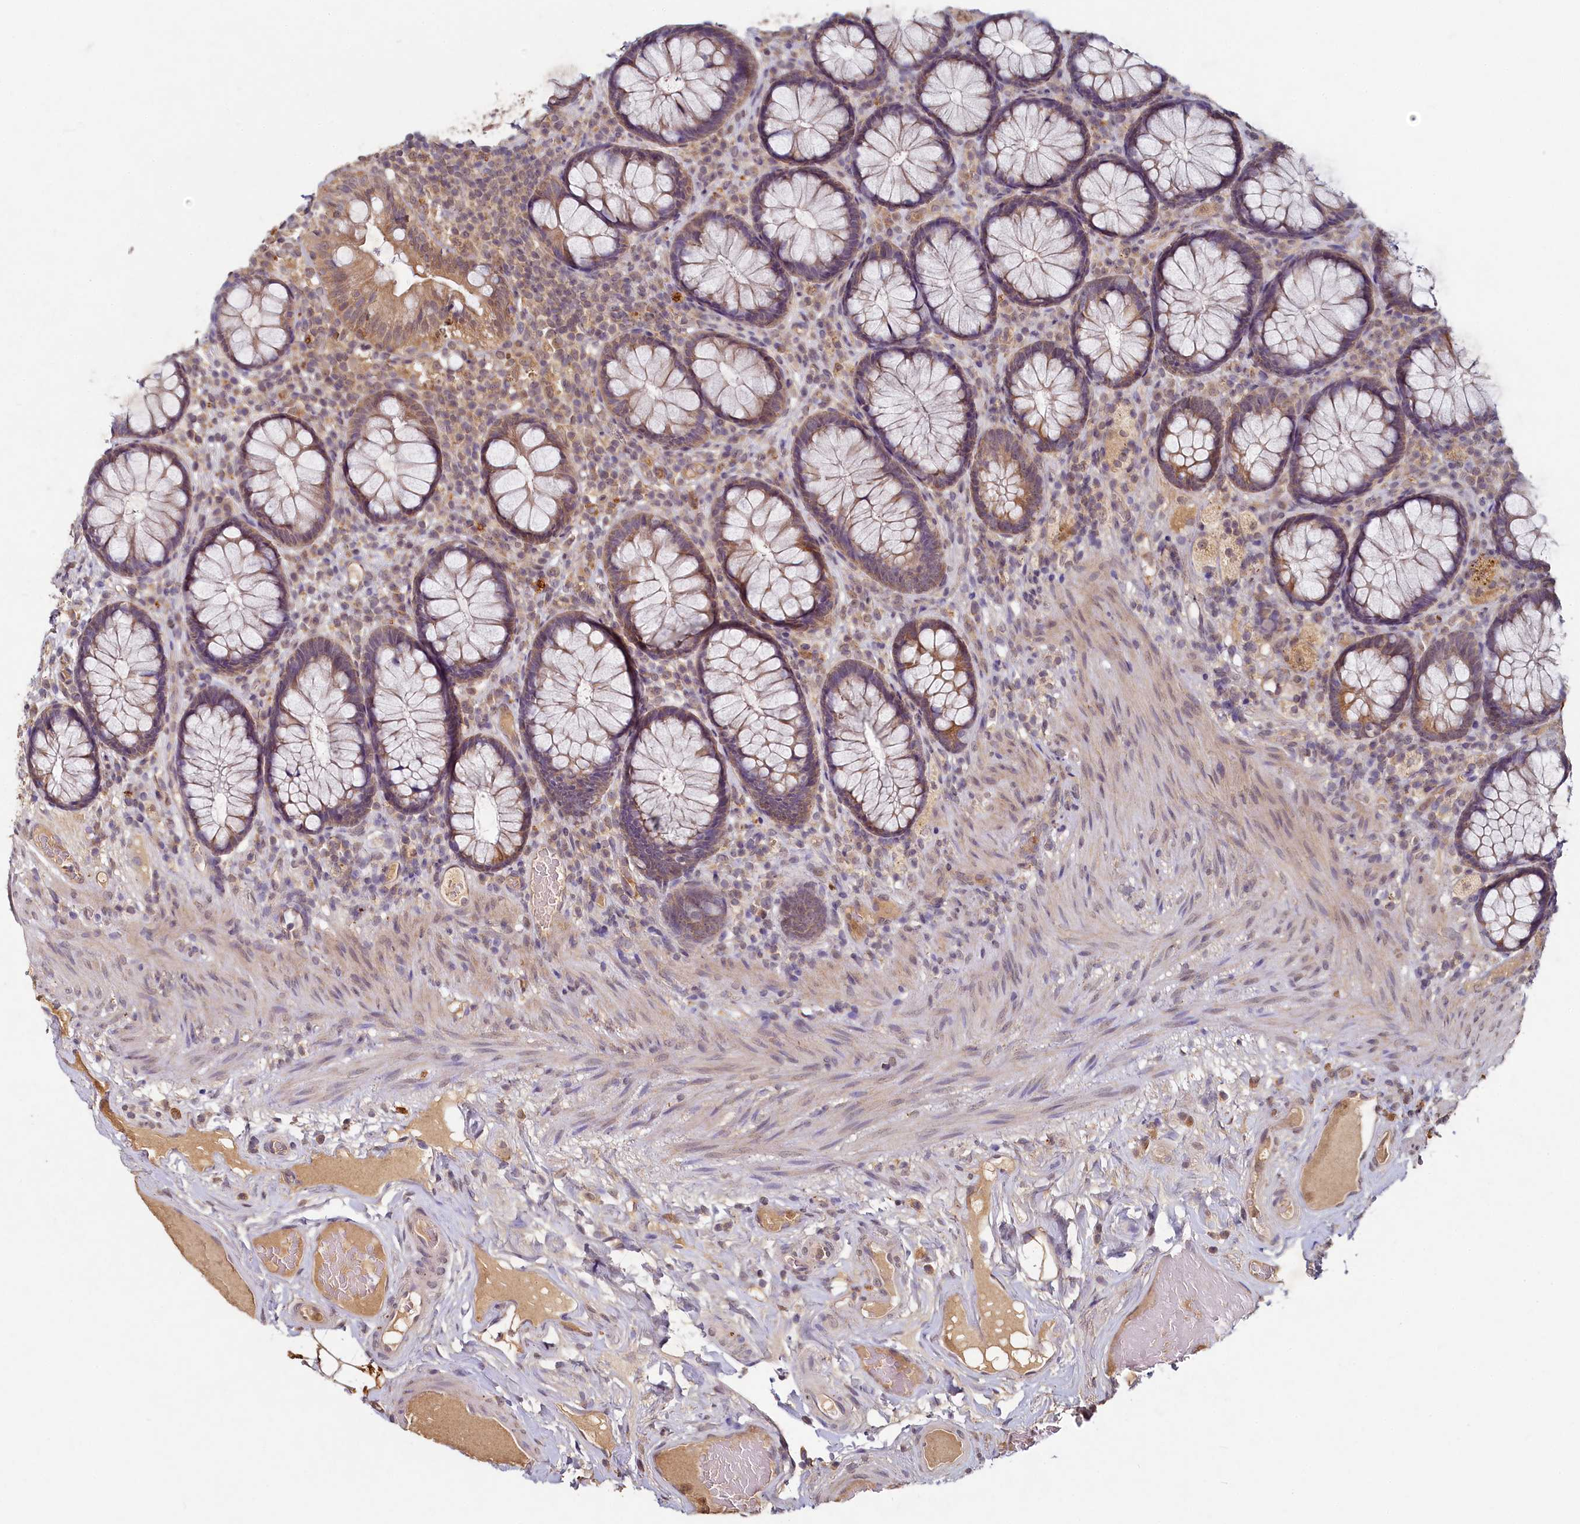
{"staining": {"intensity": "moderate", "quantity": ">75%", "location": "cytoplasmic/membranous"}, "tissue": "rectum", "cell_type": "Glandular cells", "image_type": "normal", "snomed": [{"axis": "morphology", "description": "Normal tissue, NOS"}, {"axis": "topography", "description": "Rectum"}], "caption": "A micrograph showing moderate cytoplasmic/membranous expression in approximately >75% of glandular cells in normal rectum, as visualized by brown immunohistochemical staining.", "gene": "HERC3", "patient": {"sex": "male", "age": 83}}